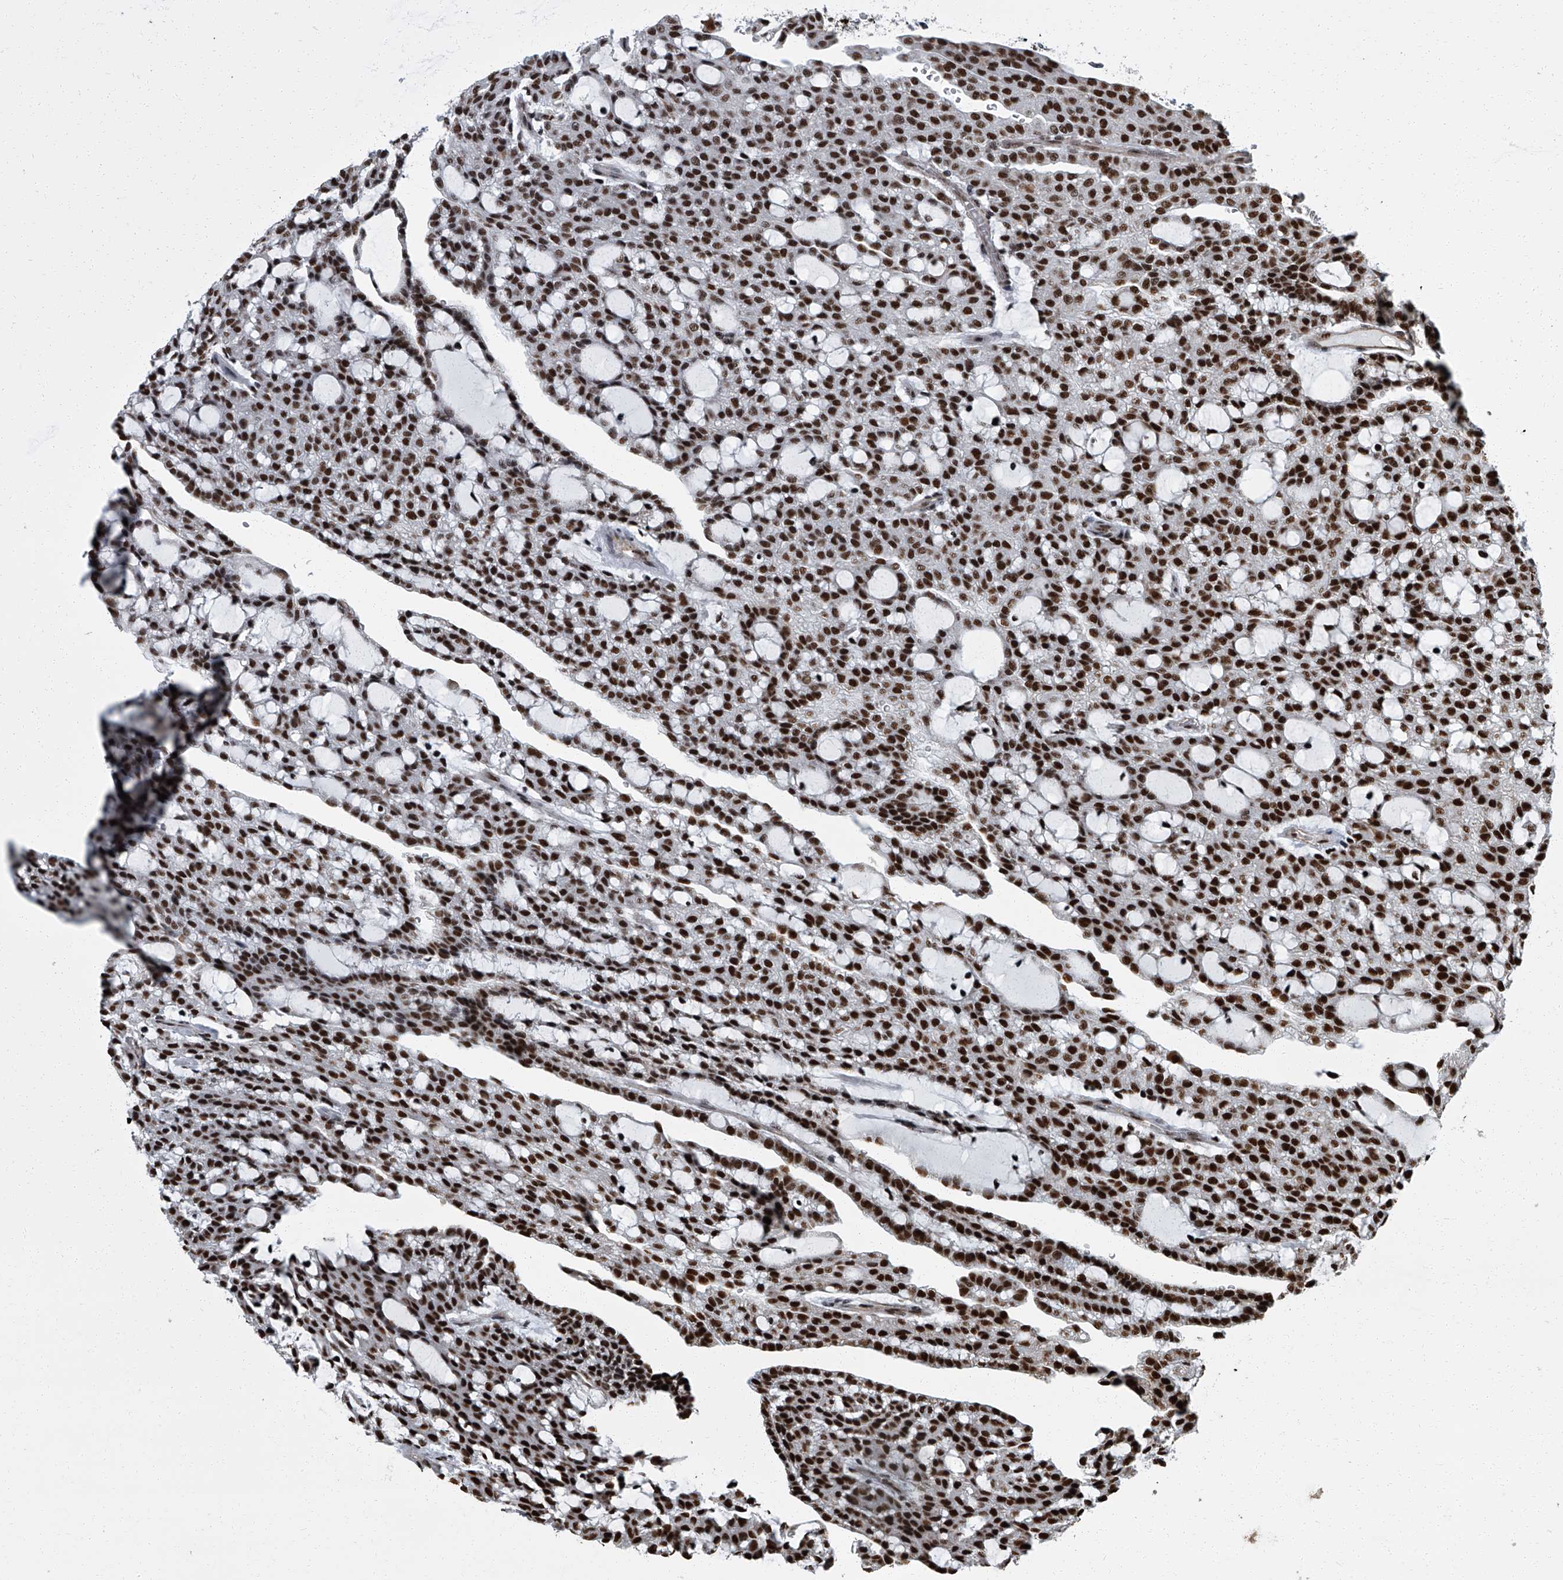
{"staining": {"intensity": "strong", "quantity": ">75%", "location": "nuclear"}, "tissue": "renal cancer", "cell_type": "Tumor cells", "image_type": "cancer", "snomed": [{"axis": "morphology", "description": "Adenocarcinoma, NOS"}, {"axis": "topography", "description": "Kidney"}], "caption": "Brown immunohistochemical staining in human renal cancer demonstrates strong nuclear staining in about >75% of tumor cells.", "gene": "ZNF518B", "patient": {"sex": "male", "age": 63}}